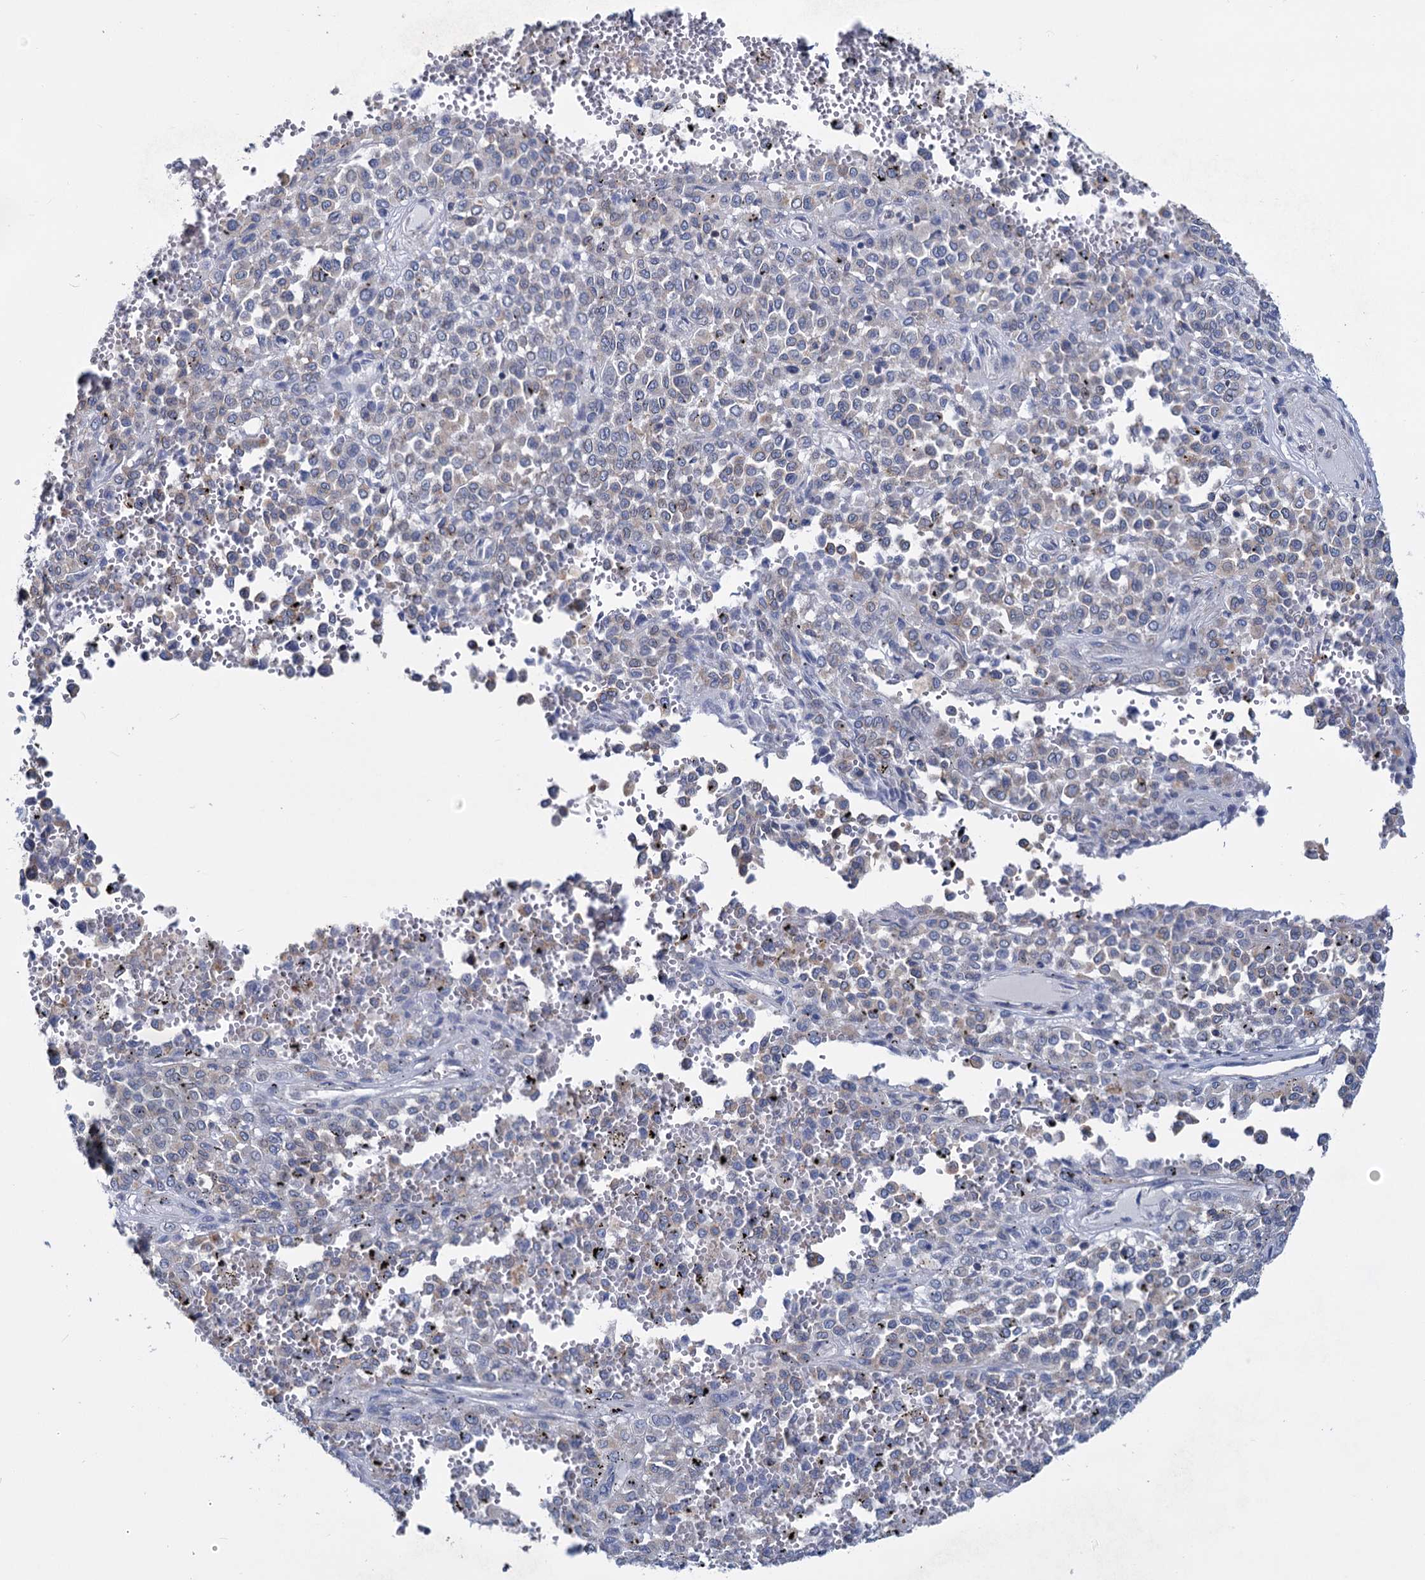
{"staining": {"intensity": "weak", "quantity": "<25%", "location": "cytoplasmic/membranous"}, "tissue": "melanoma", "cell_type": "Tumor cells", "image_type": "cancer", "snomed": [{"axis": "morphology", "description": "Malignant melanoma, Metastatic site"}, {"axis": "topography", "description": "Pancreas"}], "caption": "Image shows no significant protein staining in tumor cells of malignant melanoma (metastatic site).", "gene": "LRCH4", "patient": {"sex": "female", "age": 30}}